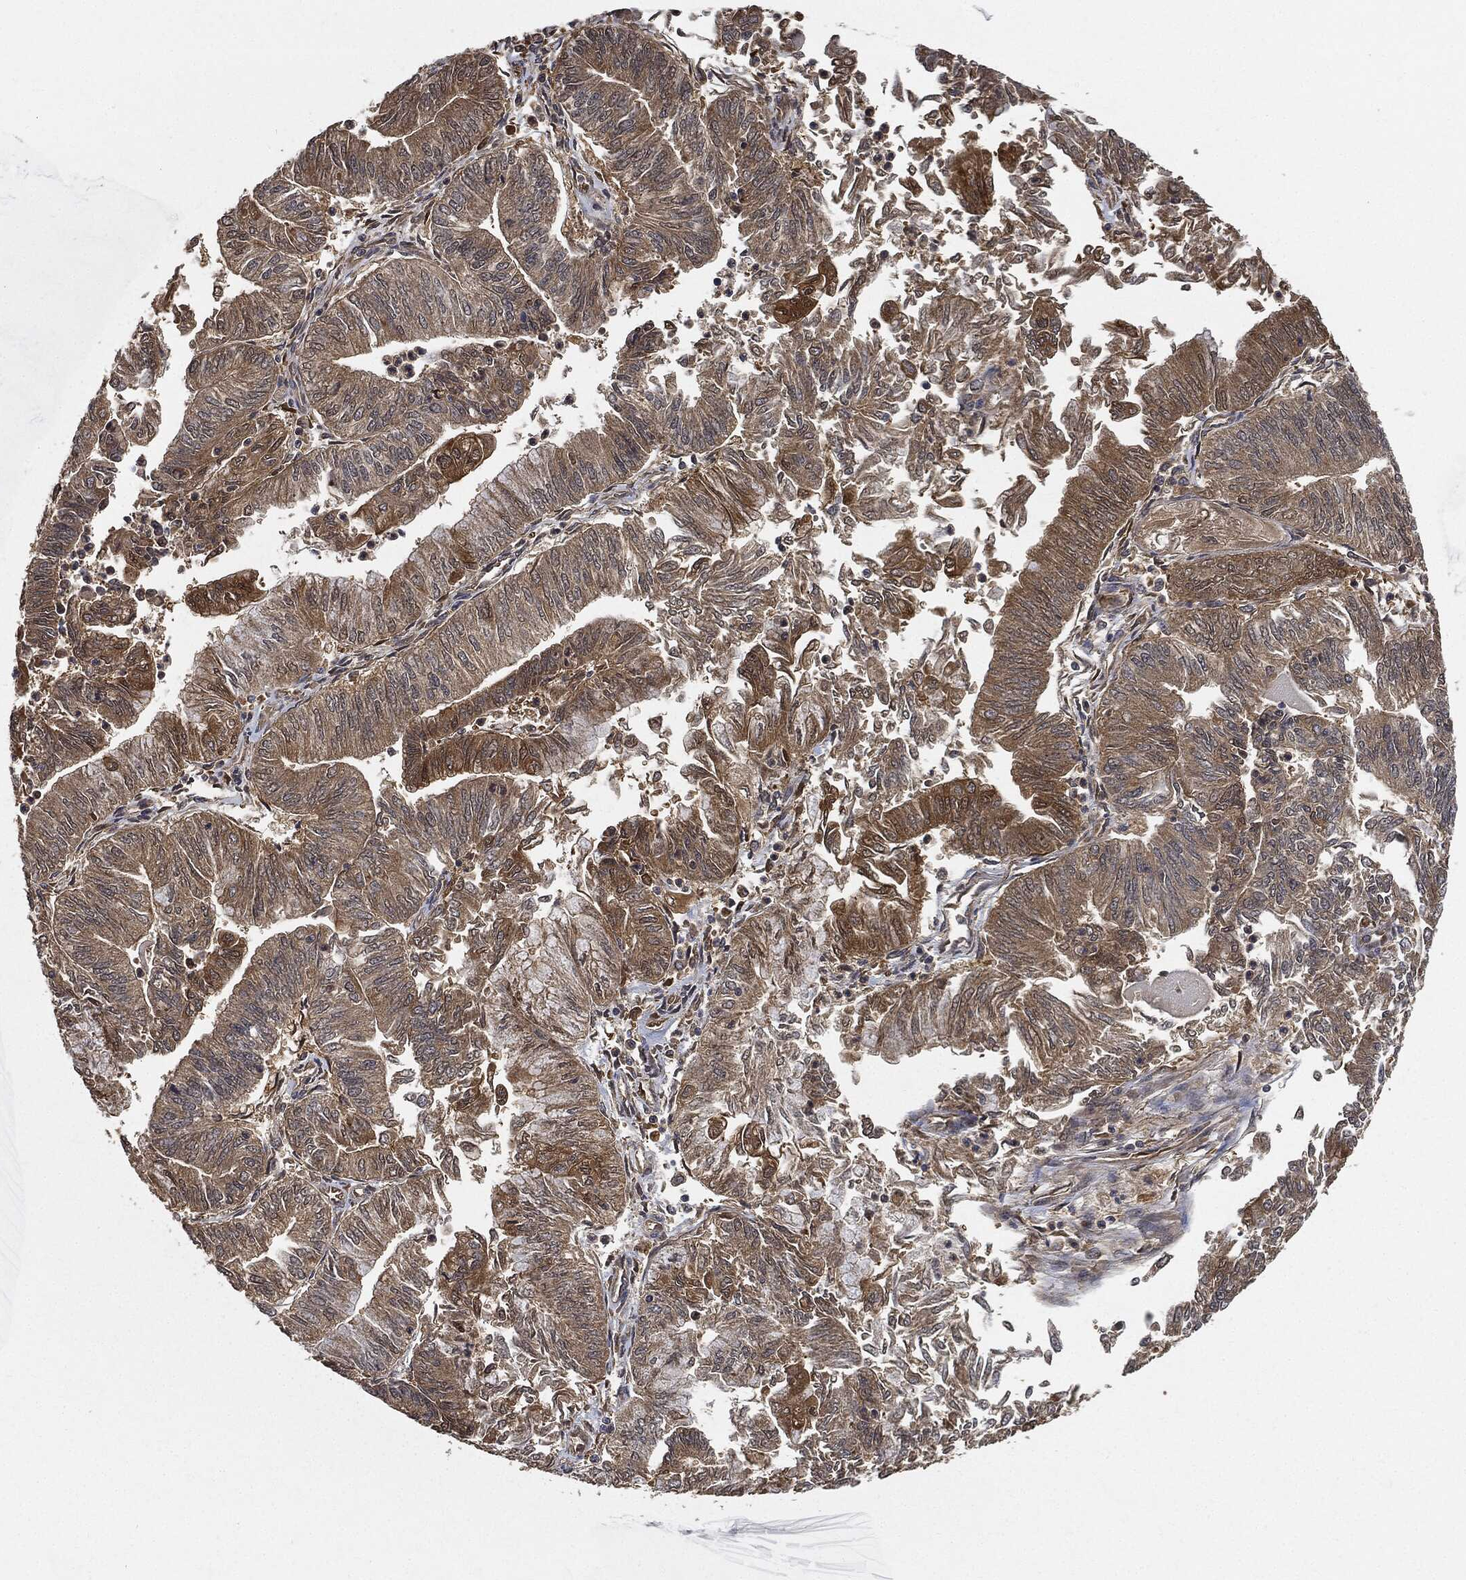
{"staining": {"intensity": "moderate", "quantity": "<25%", "location": "cytoplasmic/membranous"}, "tissue": "endometrial cancer", "cell_type": "Tumor cells", "image_type": "cancer", "snomed": [{"axis": "morphology", "description": "Adenocarcinoma, NOS"}, {"axis": "topography", "description": "Endometrium"}], "caption": "Immunohistochemistry (IHC) histopathology image of adenocarcinoma (endometrial) stained for a protein (brown), which reveals low levels of moderate cytoplasmic/membranous staining in about <25% of tumor cells.", "gene": "BRAF", "patient": {"sex": "female", "age": 59}}